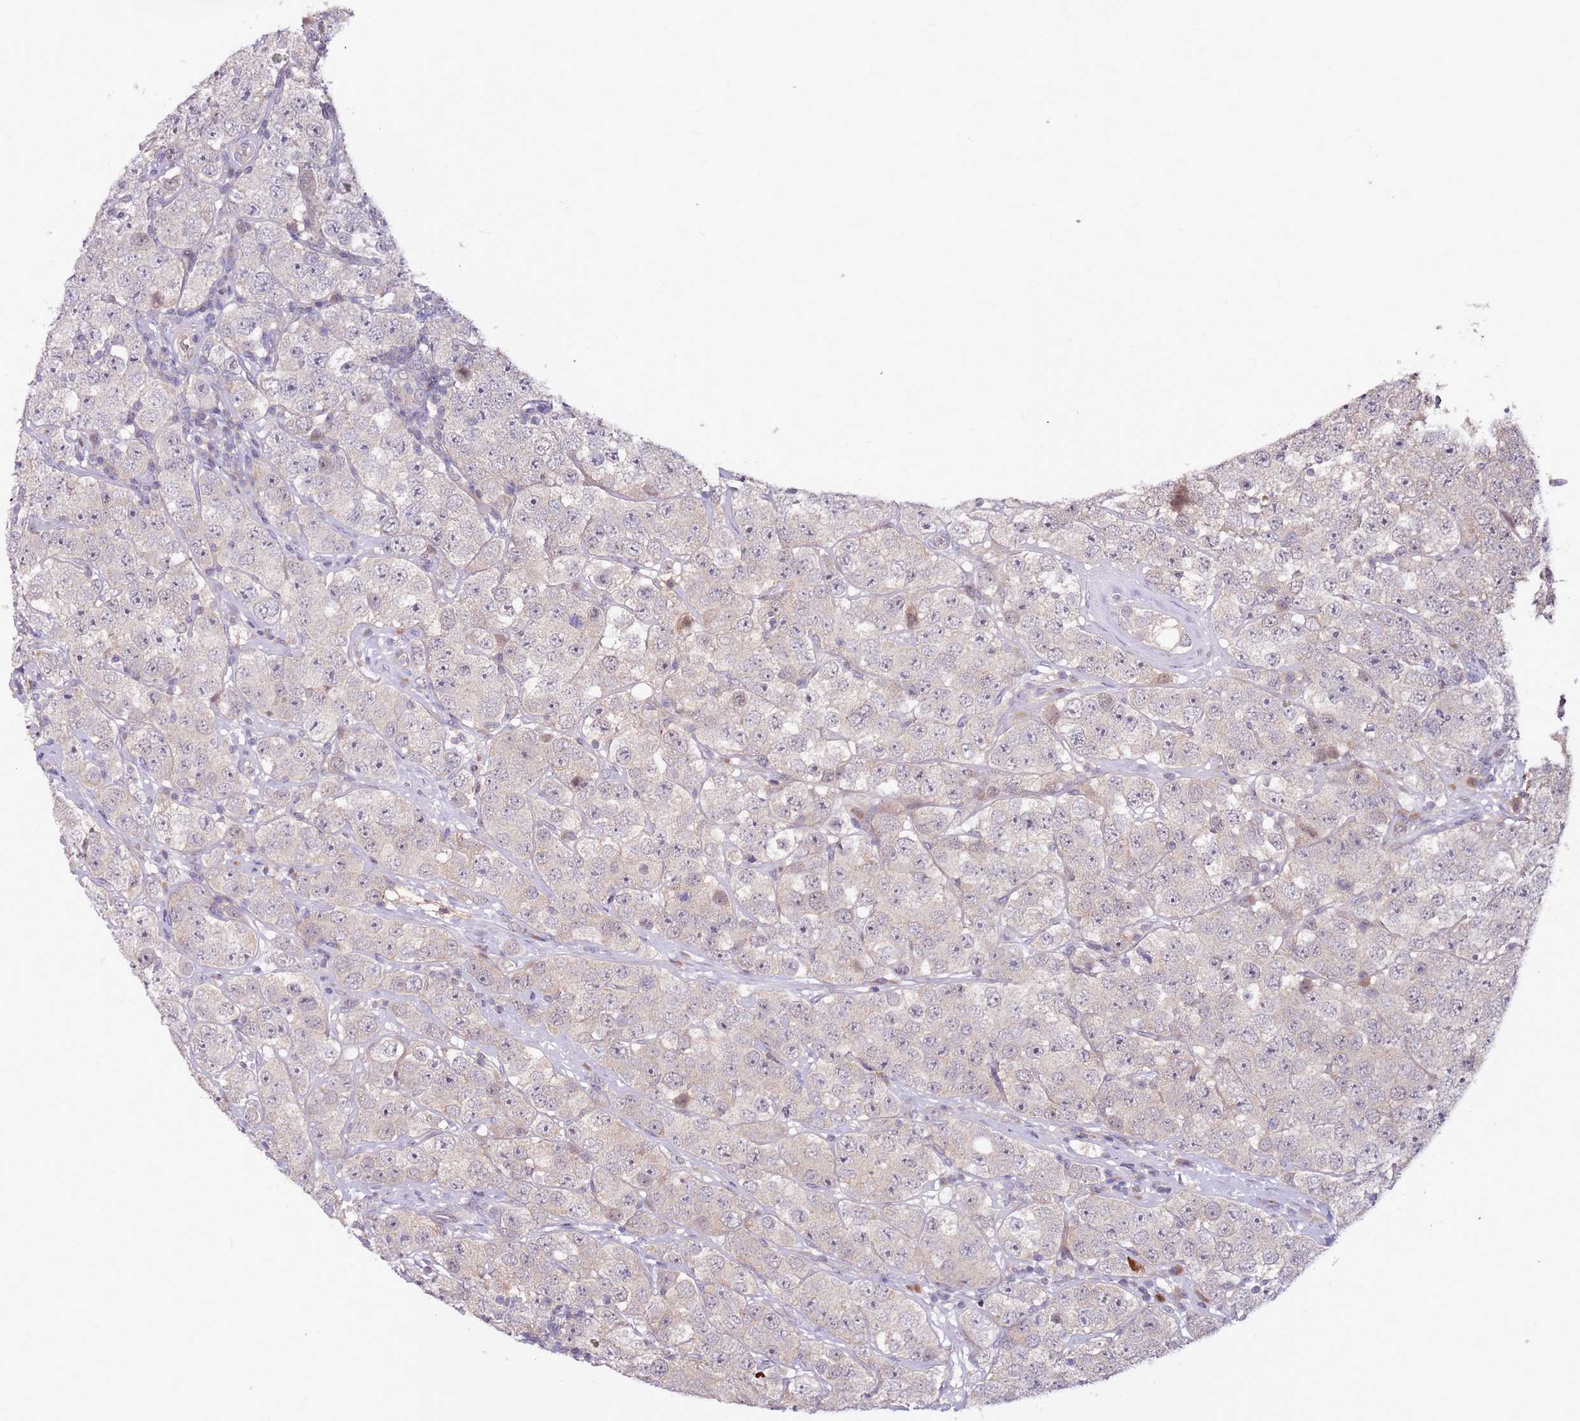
{"staining": {"intensity": "negative", "quantity": "none", "location": "none"}, "tissue": "testis cancer", "cell_type": "Tumor cells", "image_type": "cancer", "snomed": [{"axis": "morphology", "description": "Seminoma, NOS"}, {"axis": "topography", "description": "Testis"}], "caption": "Immunohistochemical staining of testis cancer (seminoma) displays no significant expression in tumor cells.", "gene": "MTG2", "patient": {"sex": "male", "age": 28}}